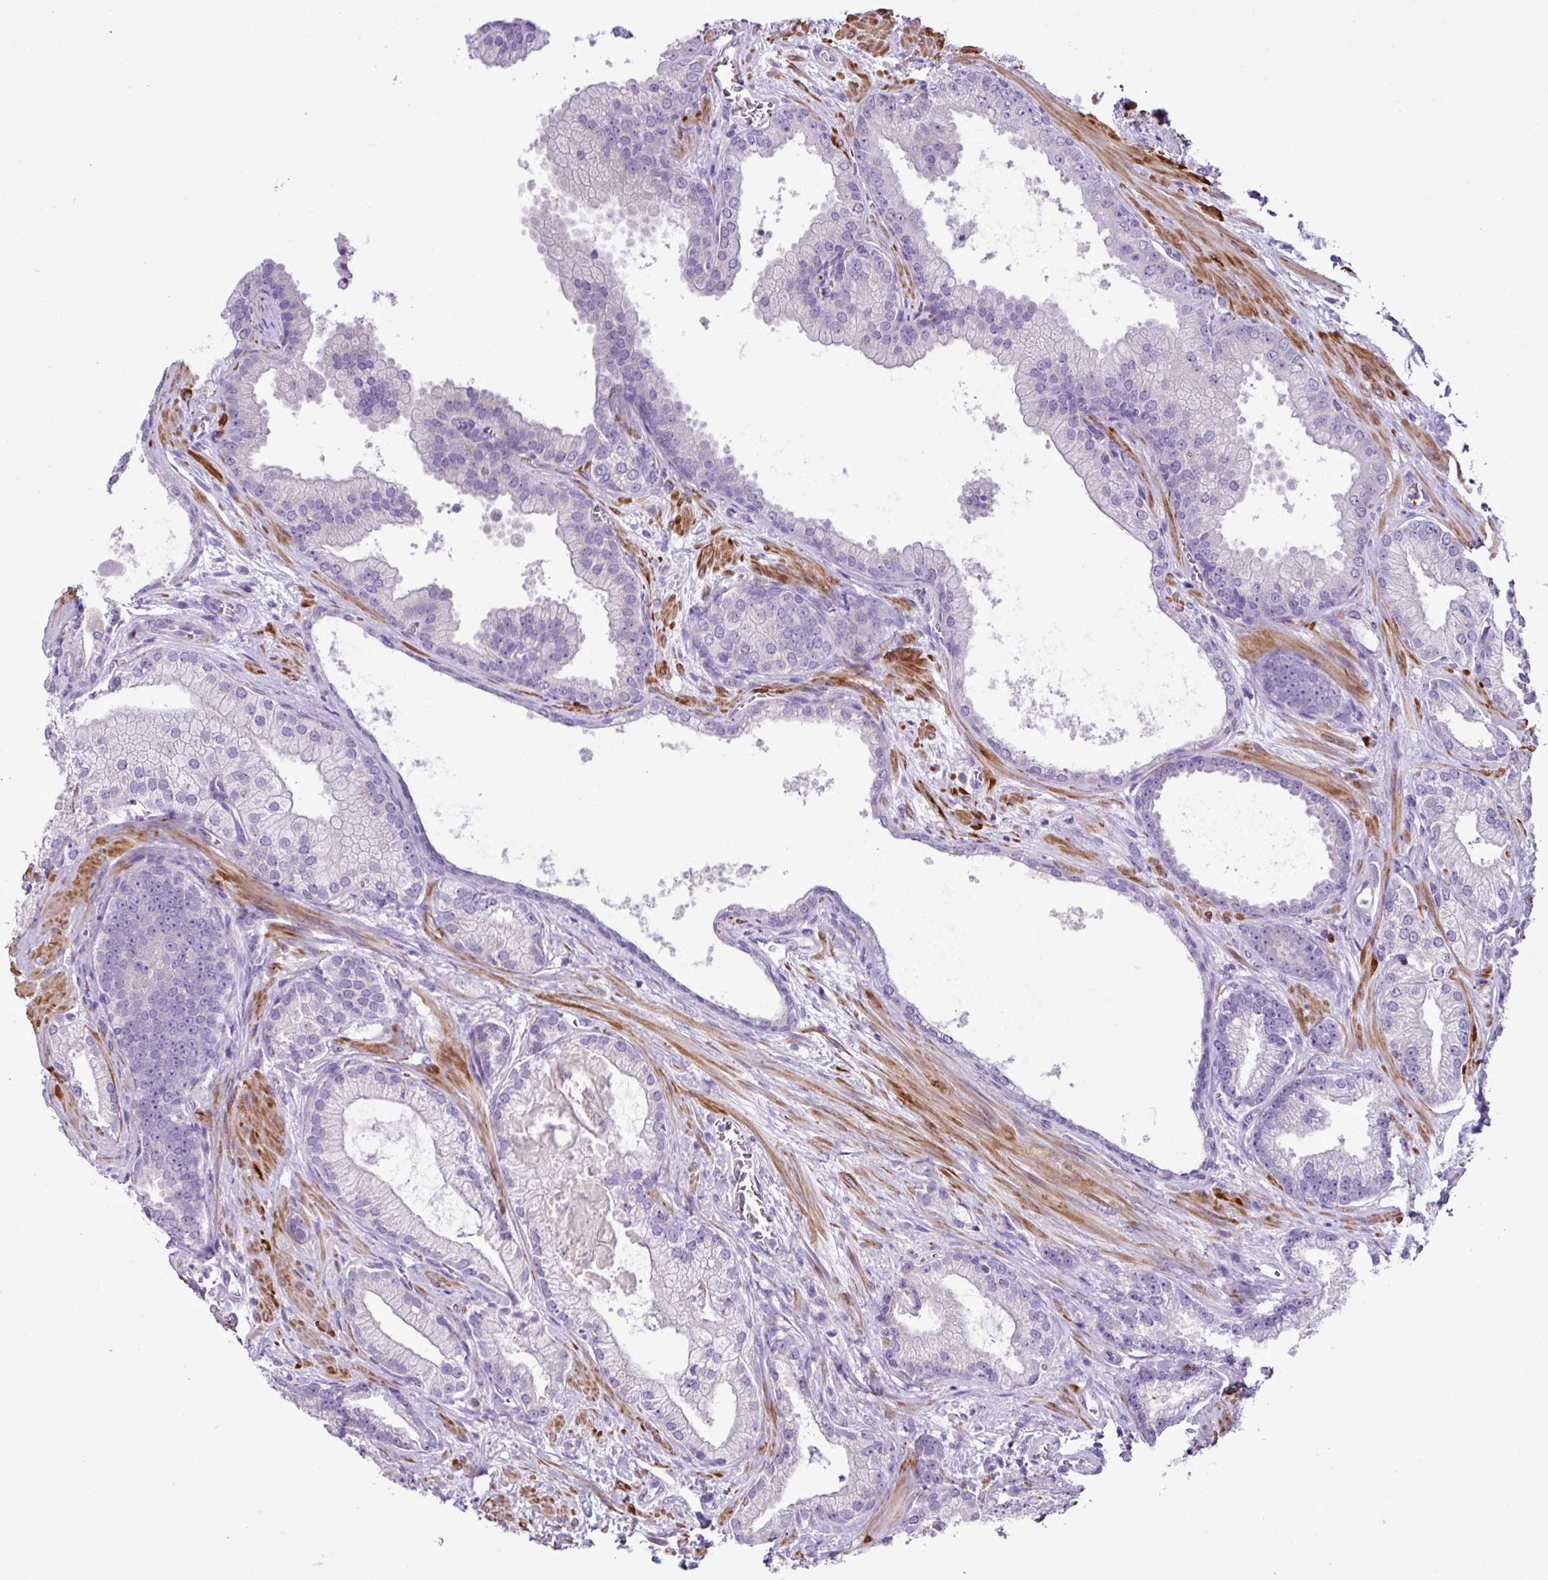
{"staining": {"intensity": "negative", "quantity": "none", "location": "none"}, "tissue": "prostate cancer", "cell_type": "Tumor cells", "image_type": "cancer", "snomed": [{"axis": "morphology", "description": "Adenocarcinoma, High grade"}, {"axis": "topography", "description": "Prostate"}], "caption": "Protein analysis of prostate cancer displays no significant positivity in tumor cells.", "gene": "ZSCAN5A", "patient": {"sex": "male", "age": 68}}